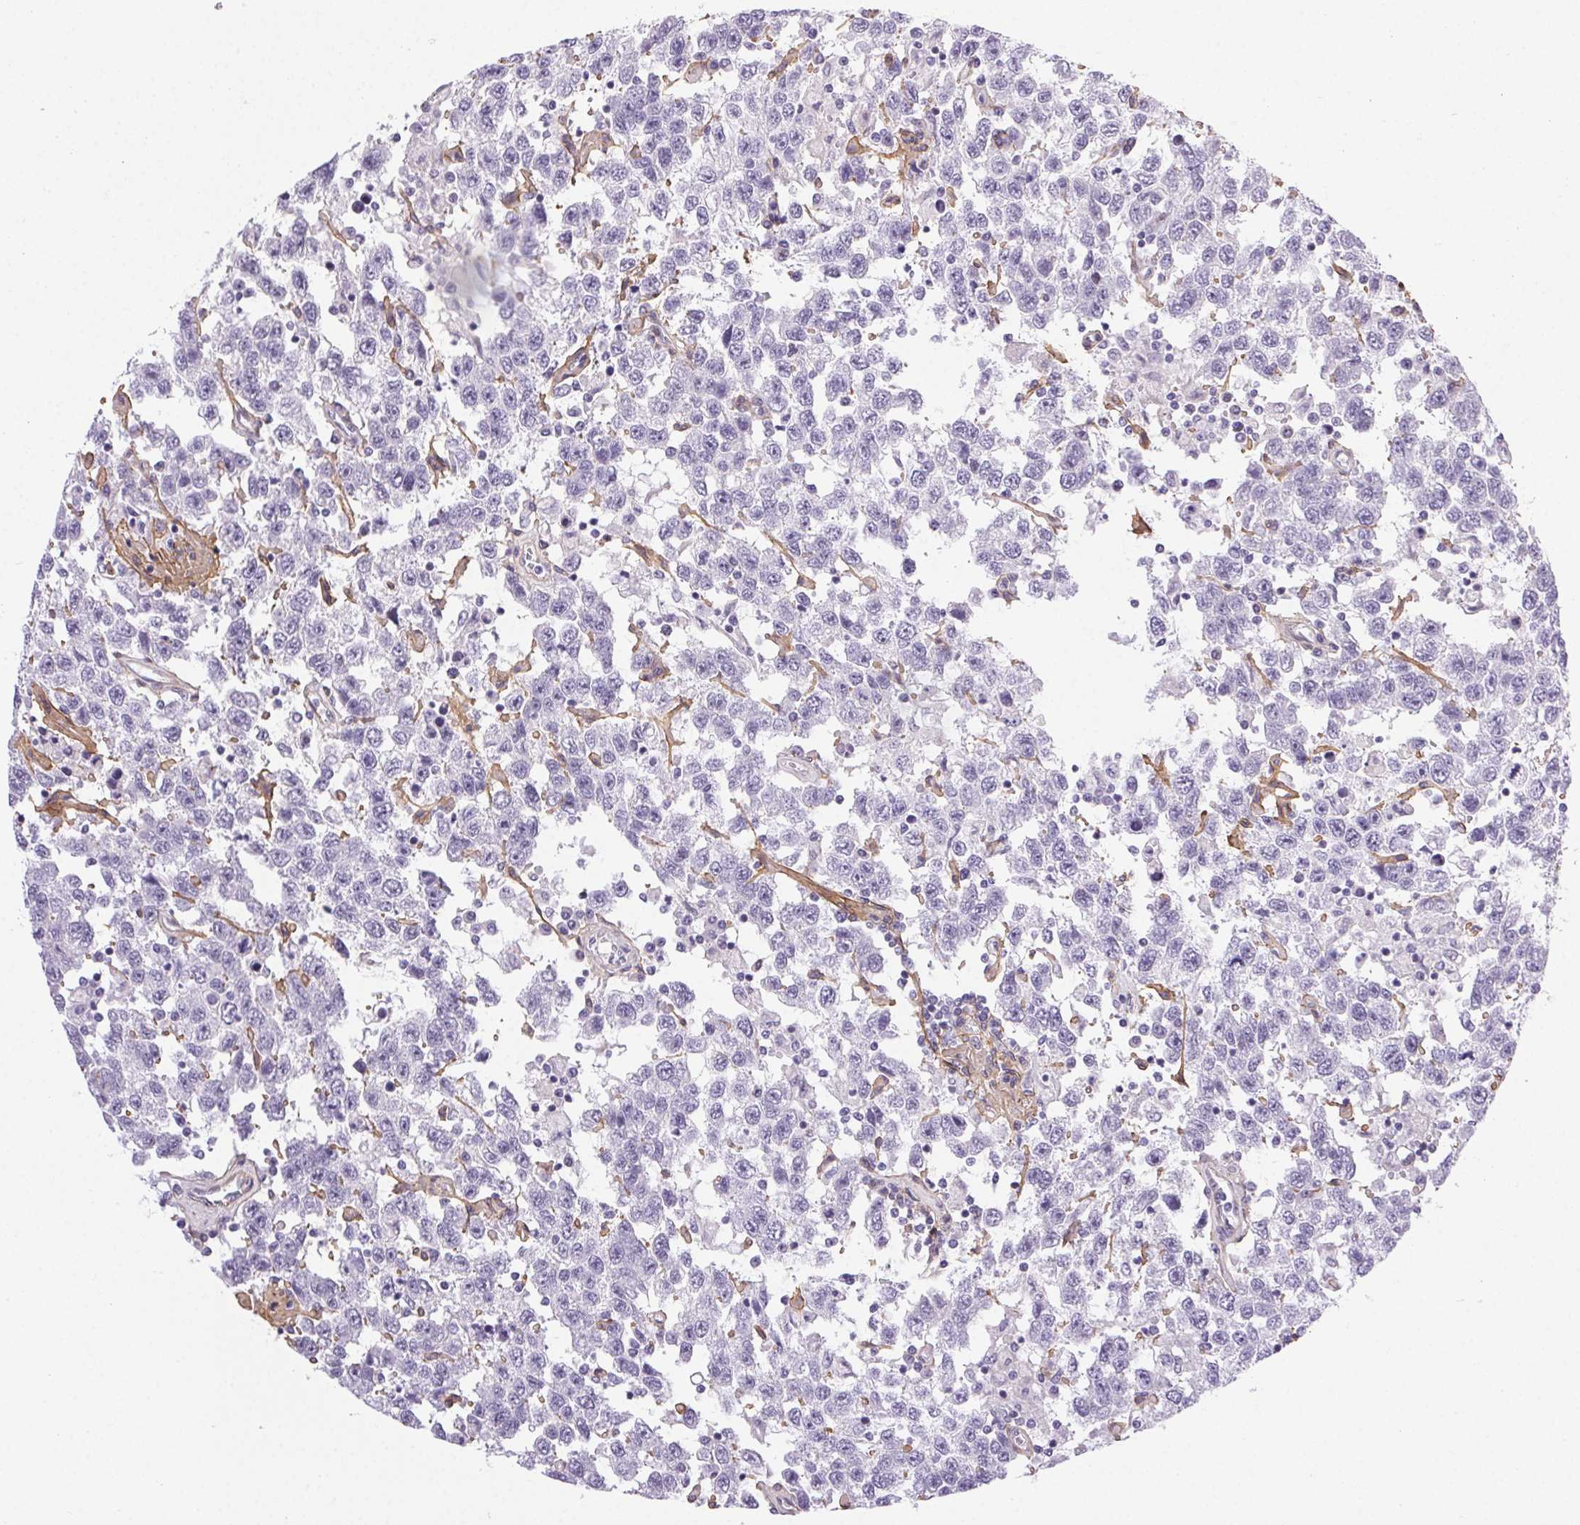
{"staining": {"intensity": "negative", "quantity": "none", "location": "none"}, "tissue": "testis cancer", "cell_type": "Tumor cells", "image_type": "cancer", "snomed": [{"axis": "morphology", "description": "Seminoma, NOS"}, {"axis": "topography", "description": "Testis"}], "caption": "Tumor cells show no significant expression in testis cancer (seminoma).", "gene": "PDZD2", "patient": {"sex": "male", "age": 41}}